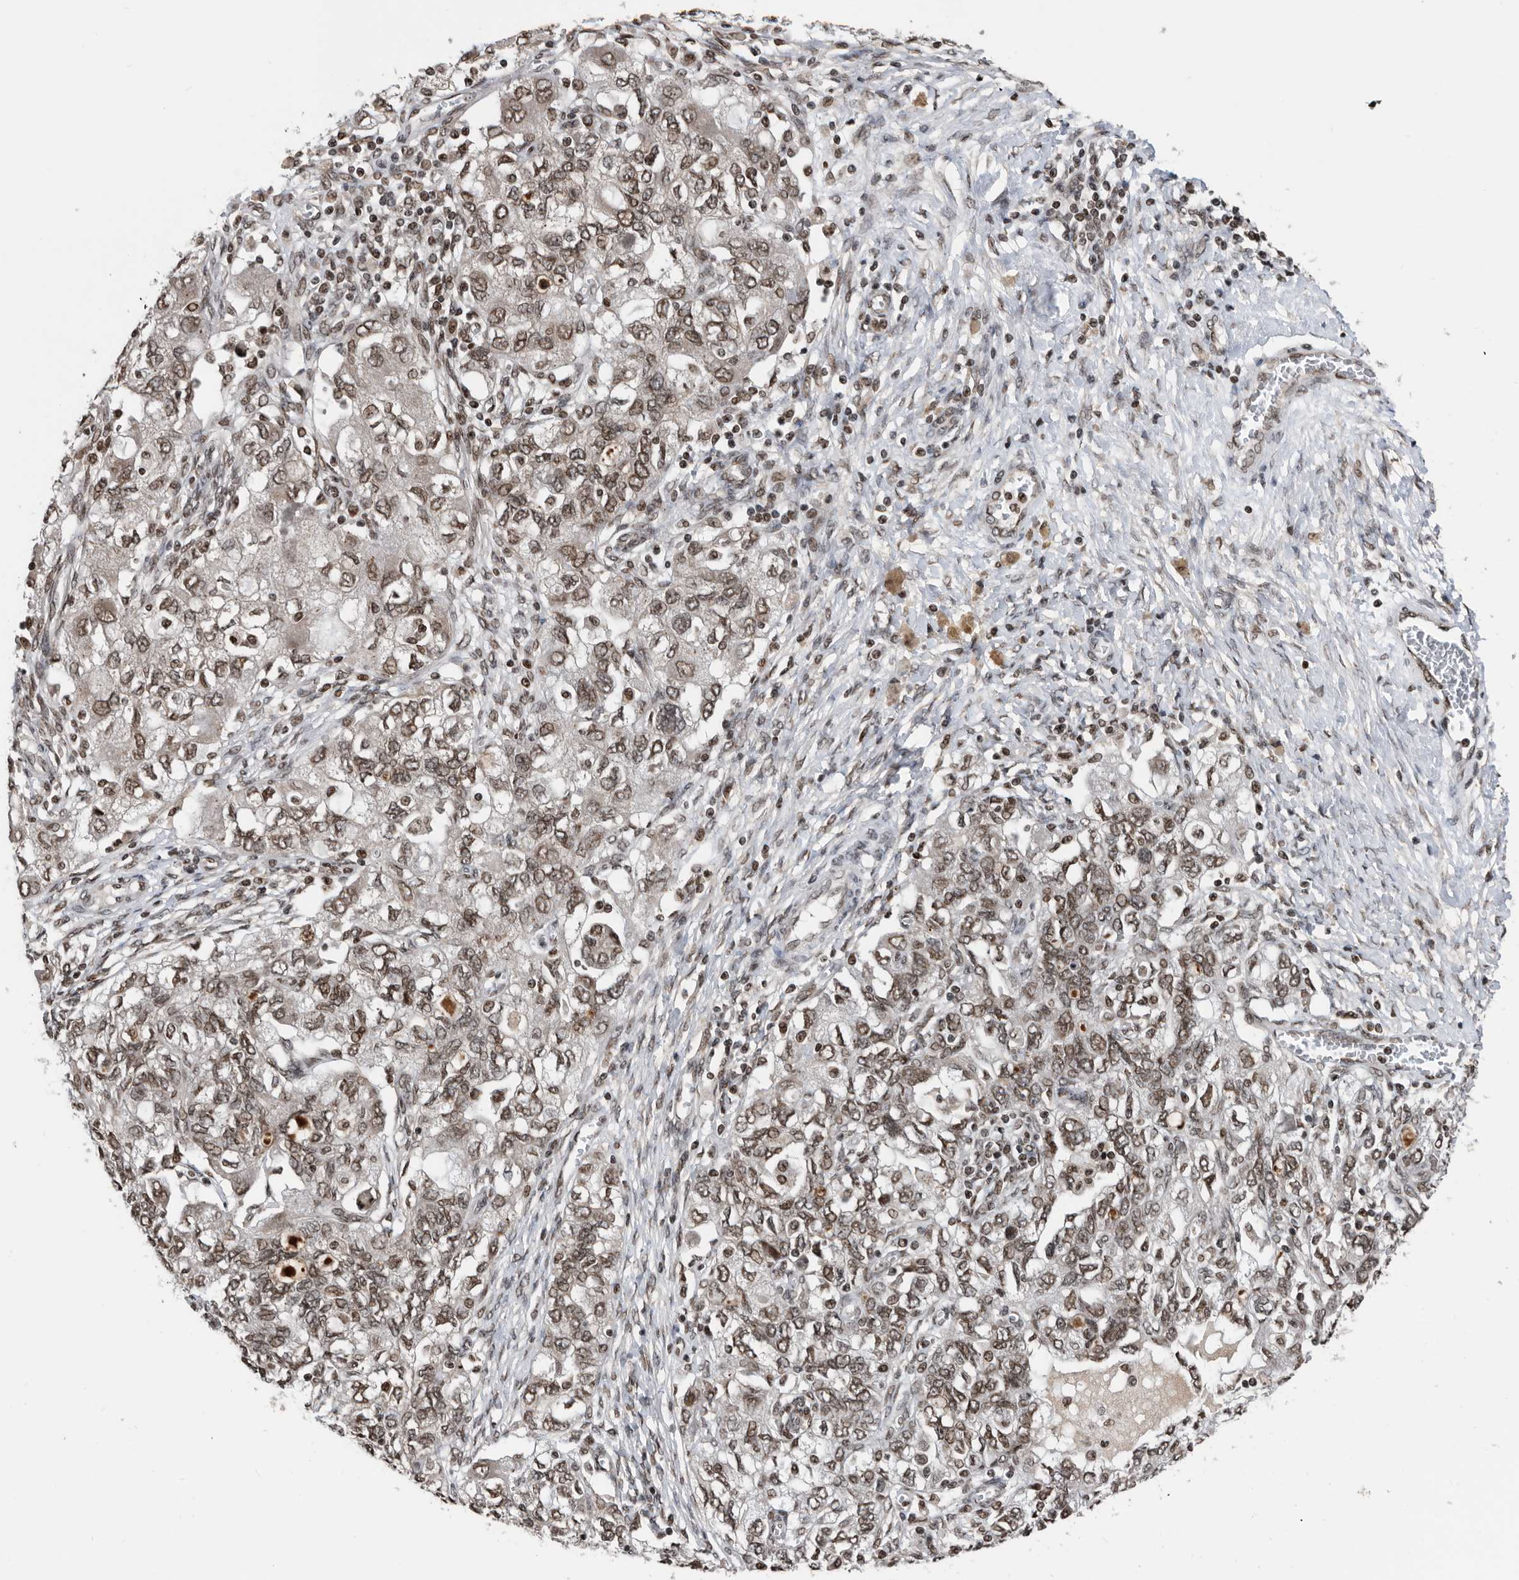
{"staining": {"intensity": "moderate", "quantity": ">75%", "location": "nuclear"}, "tissue": "ovarian cancer", "cell_type": "Tumor cells", "image_type": "cancer", "snomed": [{"axis": "morphology", "description": "Carcinoma, NOS"}, {"axis": "morphology", "description": "Cystadenocarcinoma, serous, NOS"}, {"axis": "topography", "description": "Ovary"}], "caption": "The immunohistochemical stain highlights moderate nuclear expression in tumor cells of carcinoma (ovarian) tissue.", "gene": "SNRNP48", "patient": {"sex": "female", "age": 69}}